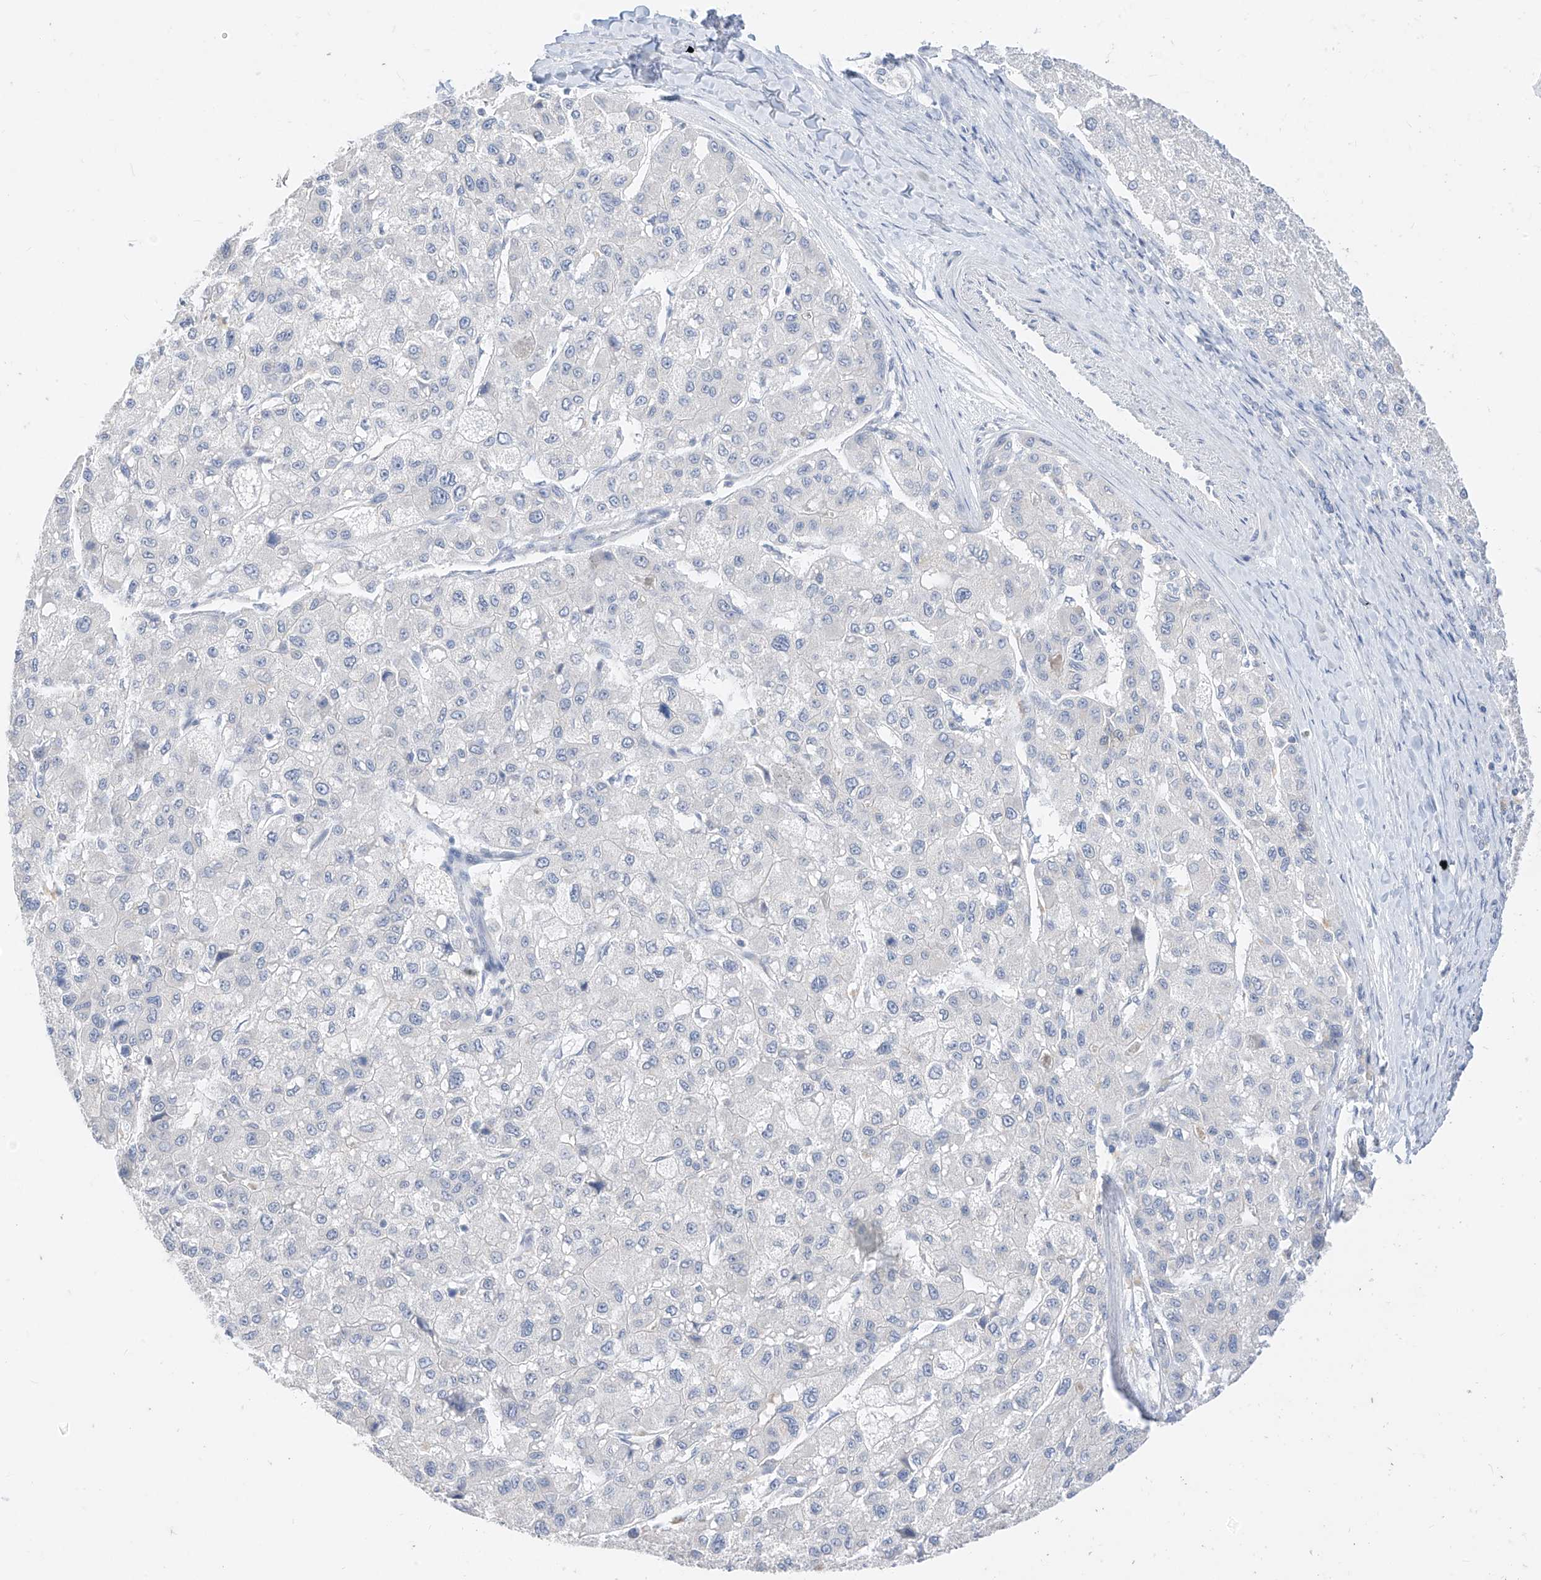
{"staining": {"intensity": "negative", "quantity": "none", "location": "none"}, "tissue": "liver cancer", "cell_type": "Tumor cells", "image_type": "cancer", "snomed": [{"axis": "morphology", "description": "Carcinoma, Hepatocellular, NOS"}, {"axis": "topography", "description": "Liver"}], "caption": "Liver hepatocellular carcinoma stained for a protein using immunohistochemistry (IHC) displays no positivity tumor cells.", "gene": "BARX2", "patient": {"sex": "male", "age": 80}}